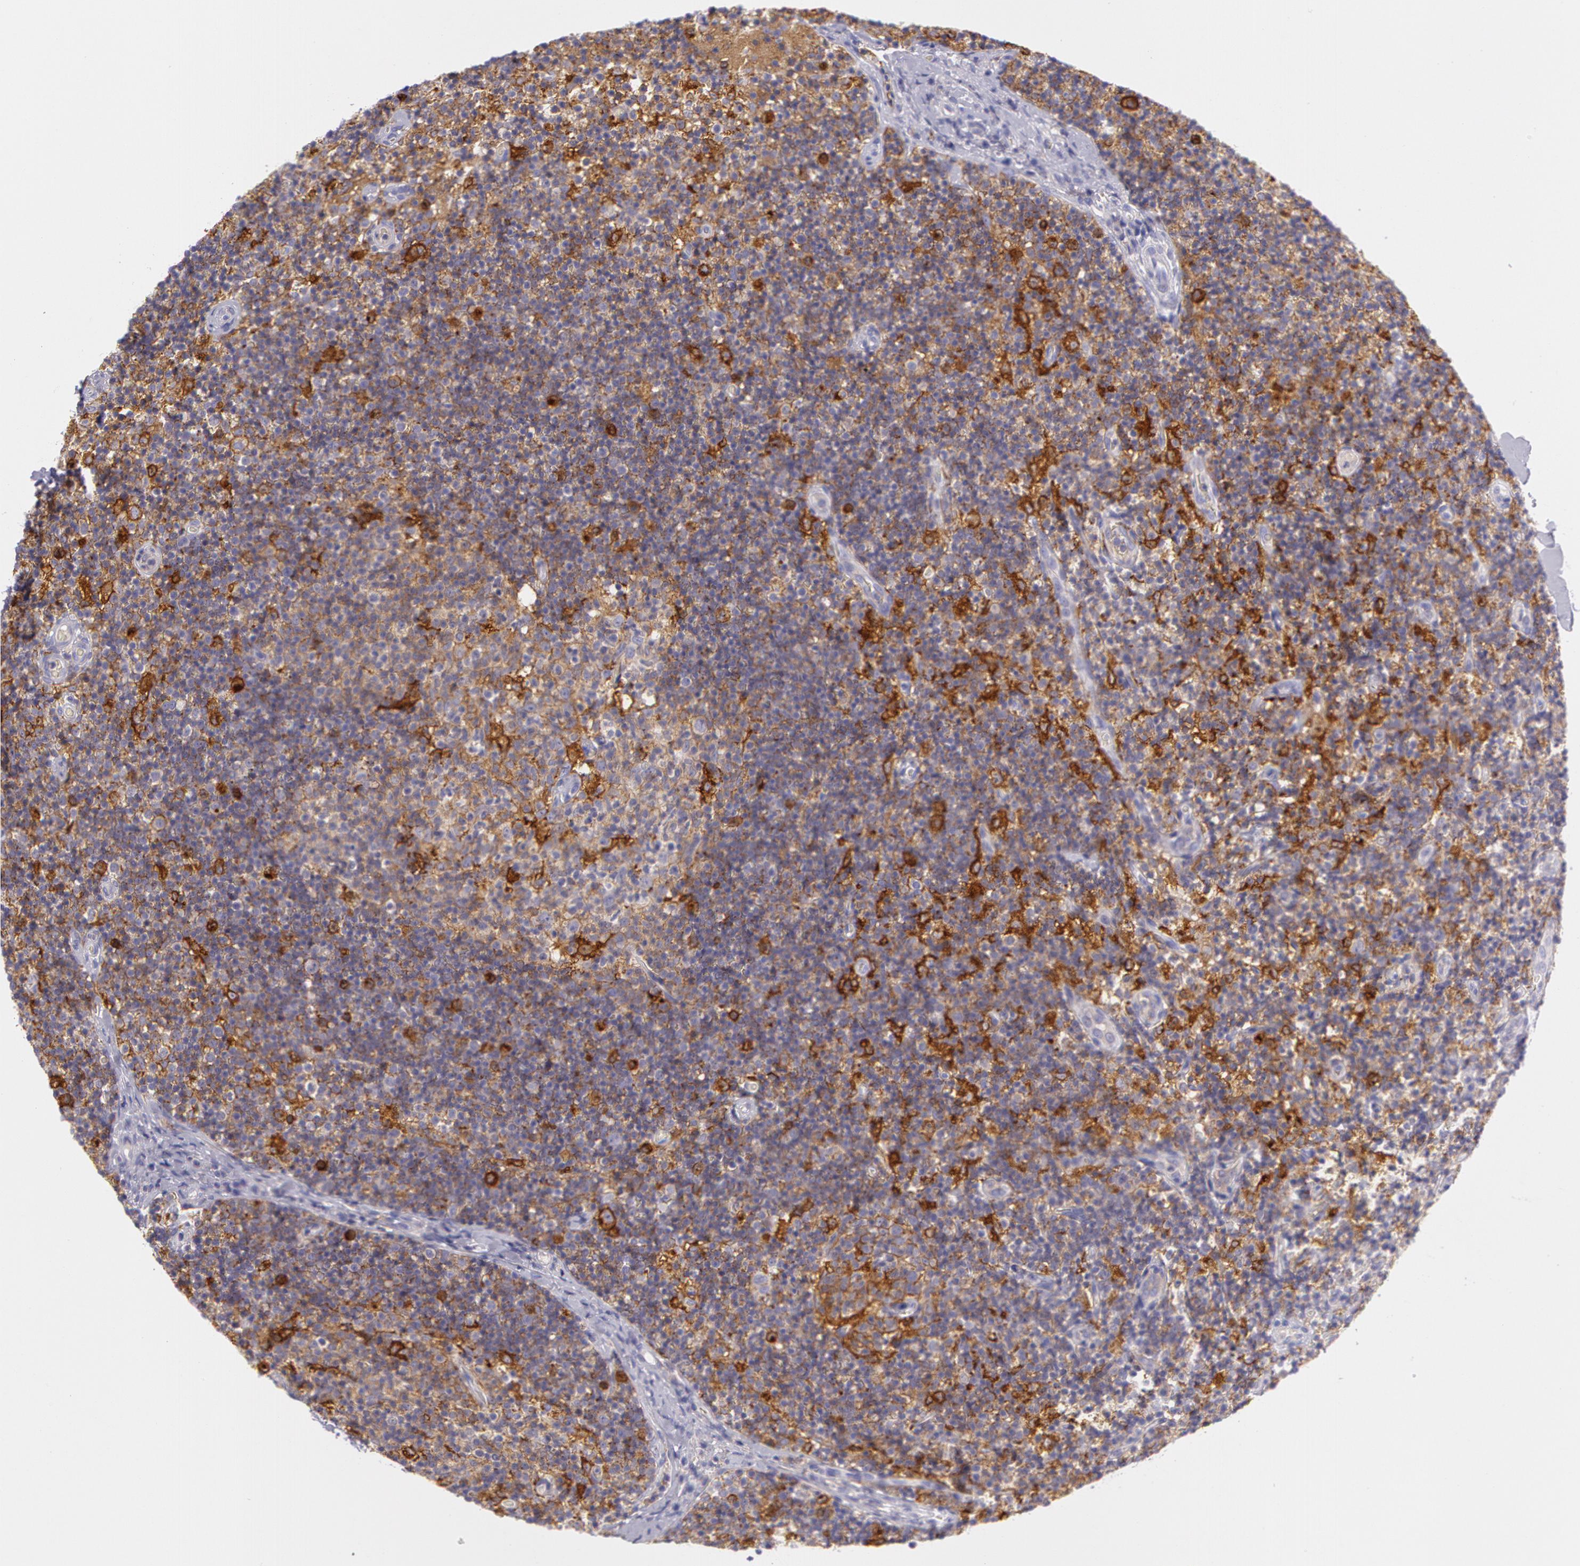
{"staining": {"intensity": "strong", "quantity": ">75%", "location": "cytoplasmic/membranous"}, "tissue": "lymph node", "cell_type": "Germinal center cells", "image_type": "normal", "snomed": [{"axis": "morphology", "description": "Normal tissue, NOS"}, {"axis": "morphology", "description": "Inflammation, NOS"}, {"axis": "topography", "description": "Lymph node"}], "caption": "Strong cytoplasmic/membranous expression is seen in approximately >75% of germinal center cells in normal lymph node. The staining was performed using DAB (3,3'-diaminobenzidine), with brown indicating positive protein expression. Nuclei are stained blue with hematoxylin.", "gene": "LY75", "patient": {"sex": "male", "age": 46}}